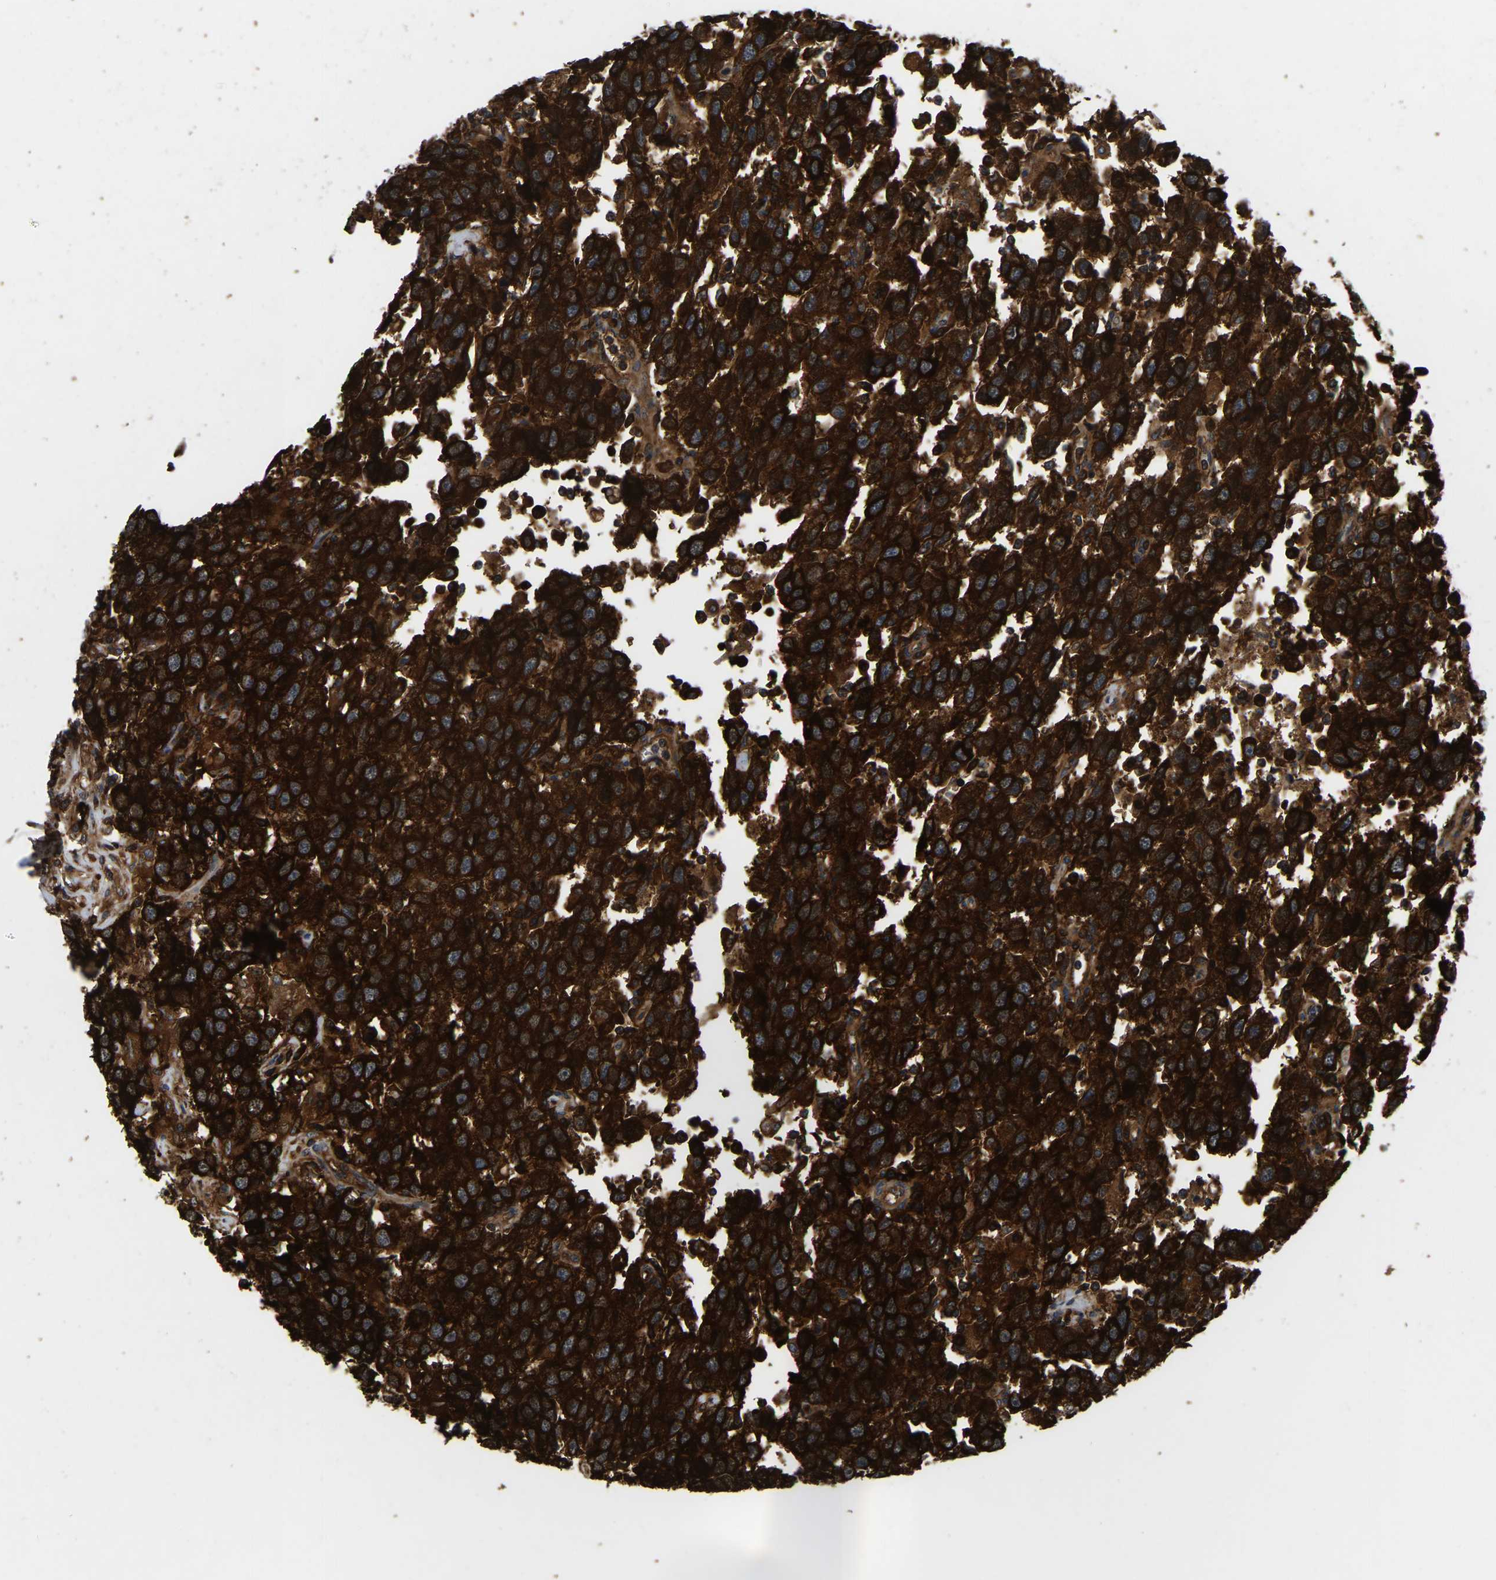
{"staining": {"intensity": "strong", "quantity": ">75%", "location": "cytoplasmic/membranous"}, "tissue": "testis cancer", "cell_type": "Tumor cells", "image_type": "cancer", "snomed": [{"axis": "morphology", "description": "Seminoma, NOS"}, {"axis": "topography", "description": "Testis"}], "caption": "Protein analysis of testis seminoma tissue exhibits strong cytoplasmic/membranous positivity in about >75% of tumor cells.", "gene": "GARS1", "patient": {"sex": "male", "age": 41}}